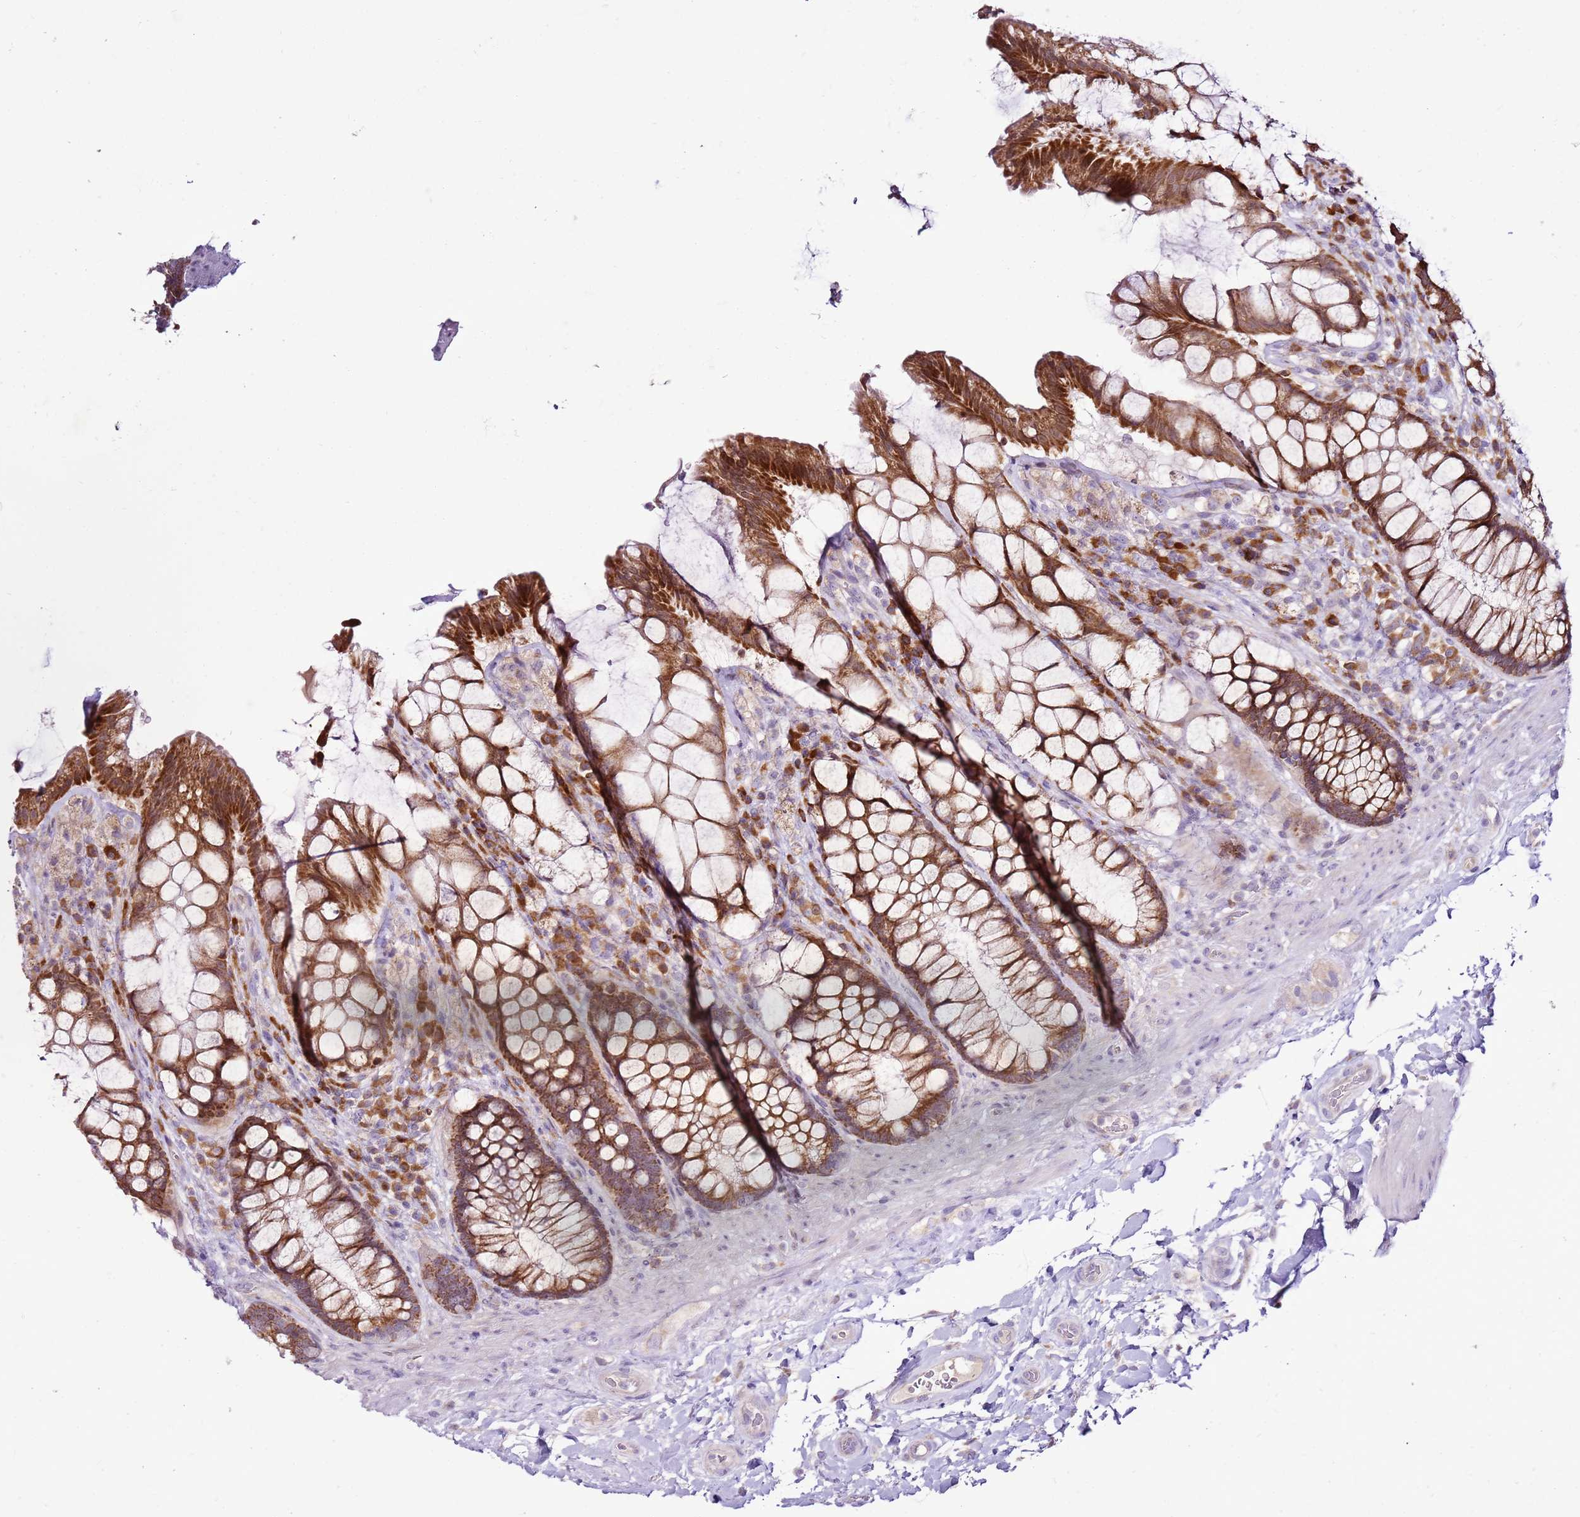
{"staining": {"intensity": "strong", "quantity": "25%-75%", "location": "cytoplasmic/membranous"}, "tissue": "rectum", "cell_type": "Glandular cells", "image_type": "normal", "snomed": [{"axis": "morphology", "description": "Normal tissue, NOS"}, {"axis": "topography", "description": "Rectum"}], "caption": "Immunohistochemistry (DAB) staining of unremarkable rectum demonstrates strong cytoplasmic/membranous protein expression in approximately 25%-75% of glandular cells. (brown staining indicates protein expression, while blue staining denotes nuclei).", "gene": "MRPL36", "patient": {"sex": "female", "age": 58}}